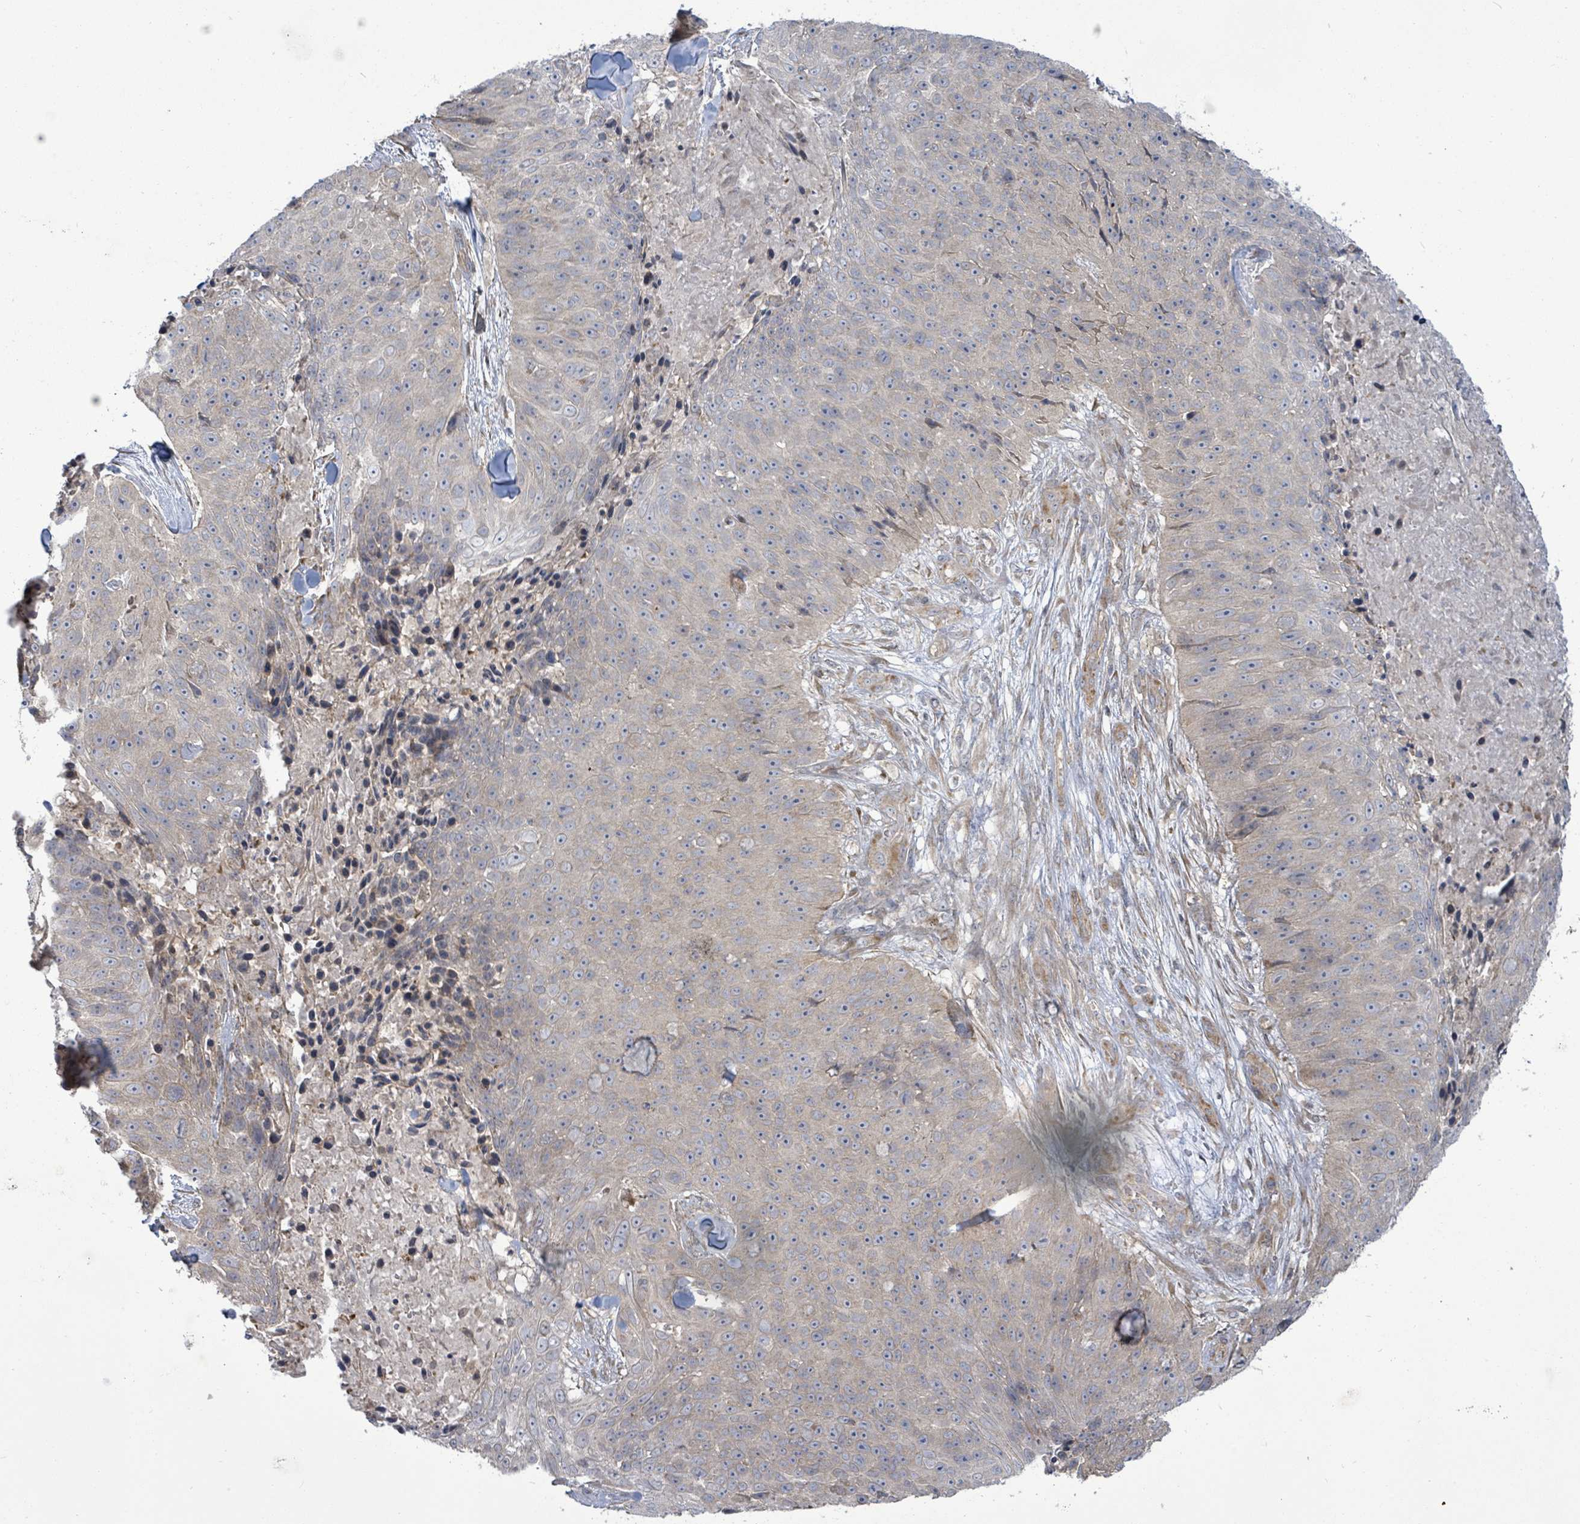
{"staining": {"intensity": "weak", "quantity": "<25%", "location": "cytoplasmic/membranous"}, "tissue": "skin cancer", "cell_type": "Tumor cells", "image_type": "cancer", "snomed": [{"axis": "morphology", "description": "Squamous cell carcinoma, NOS"}, {"axis": "topography", "description": "Skin"}], "caption": "Human skin squamous cell carcinoma stained for a protein using immunohistochemistry (IHC) shows no staining in tumor cells.", "gene": "KBTBD11", "patient": {"sex": "female", "age": 87}}